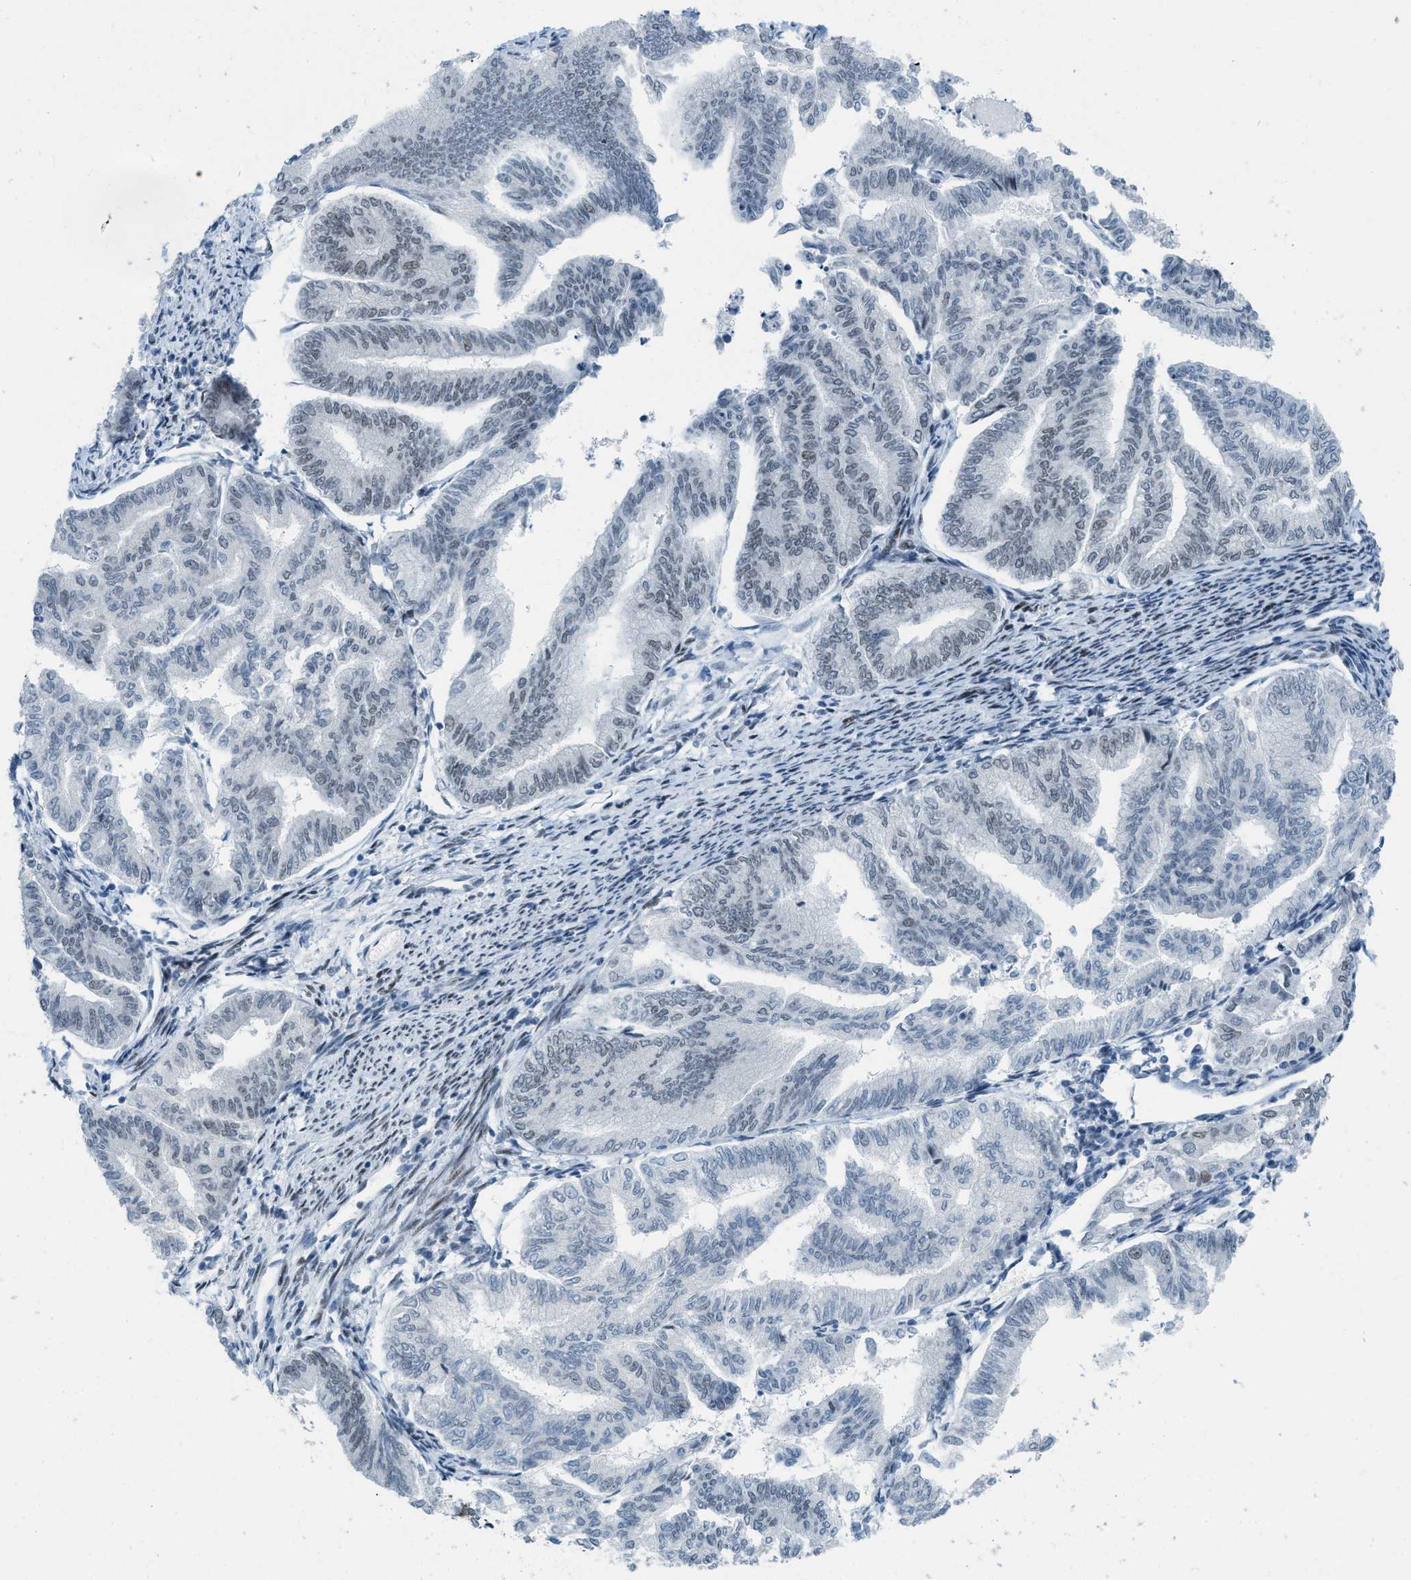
{"staining": {"intensity": "weak", "quantity": "<25%", "location": "nuclear"}, "tissue": "endometrial cancer", "cell_type": "Tumor cells", "image_type": "cancer", "snomed": [{"axis": "morphology", "description": "Adenocarcinoma, NOS"}, {"axis": "topography", "description": "Endometrium"}], "caption": "Immunohistochemical staining of endometrial cancer demonstrates no significant positivity in tumor cells. (DAB immunohistochemistry (IHC) with hematoxylin counter stain).", "gene": "PBX1", "patient": {"sex": "female", "age": 79}}